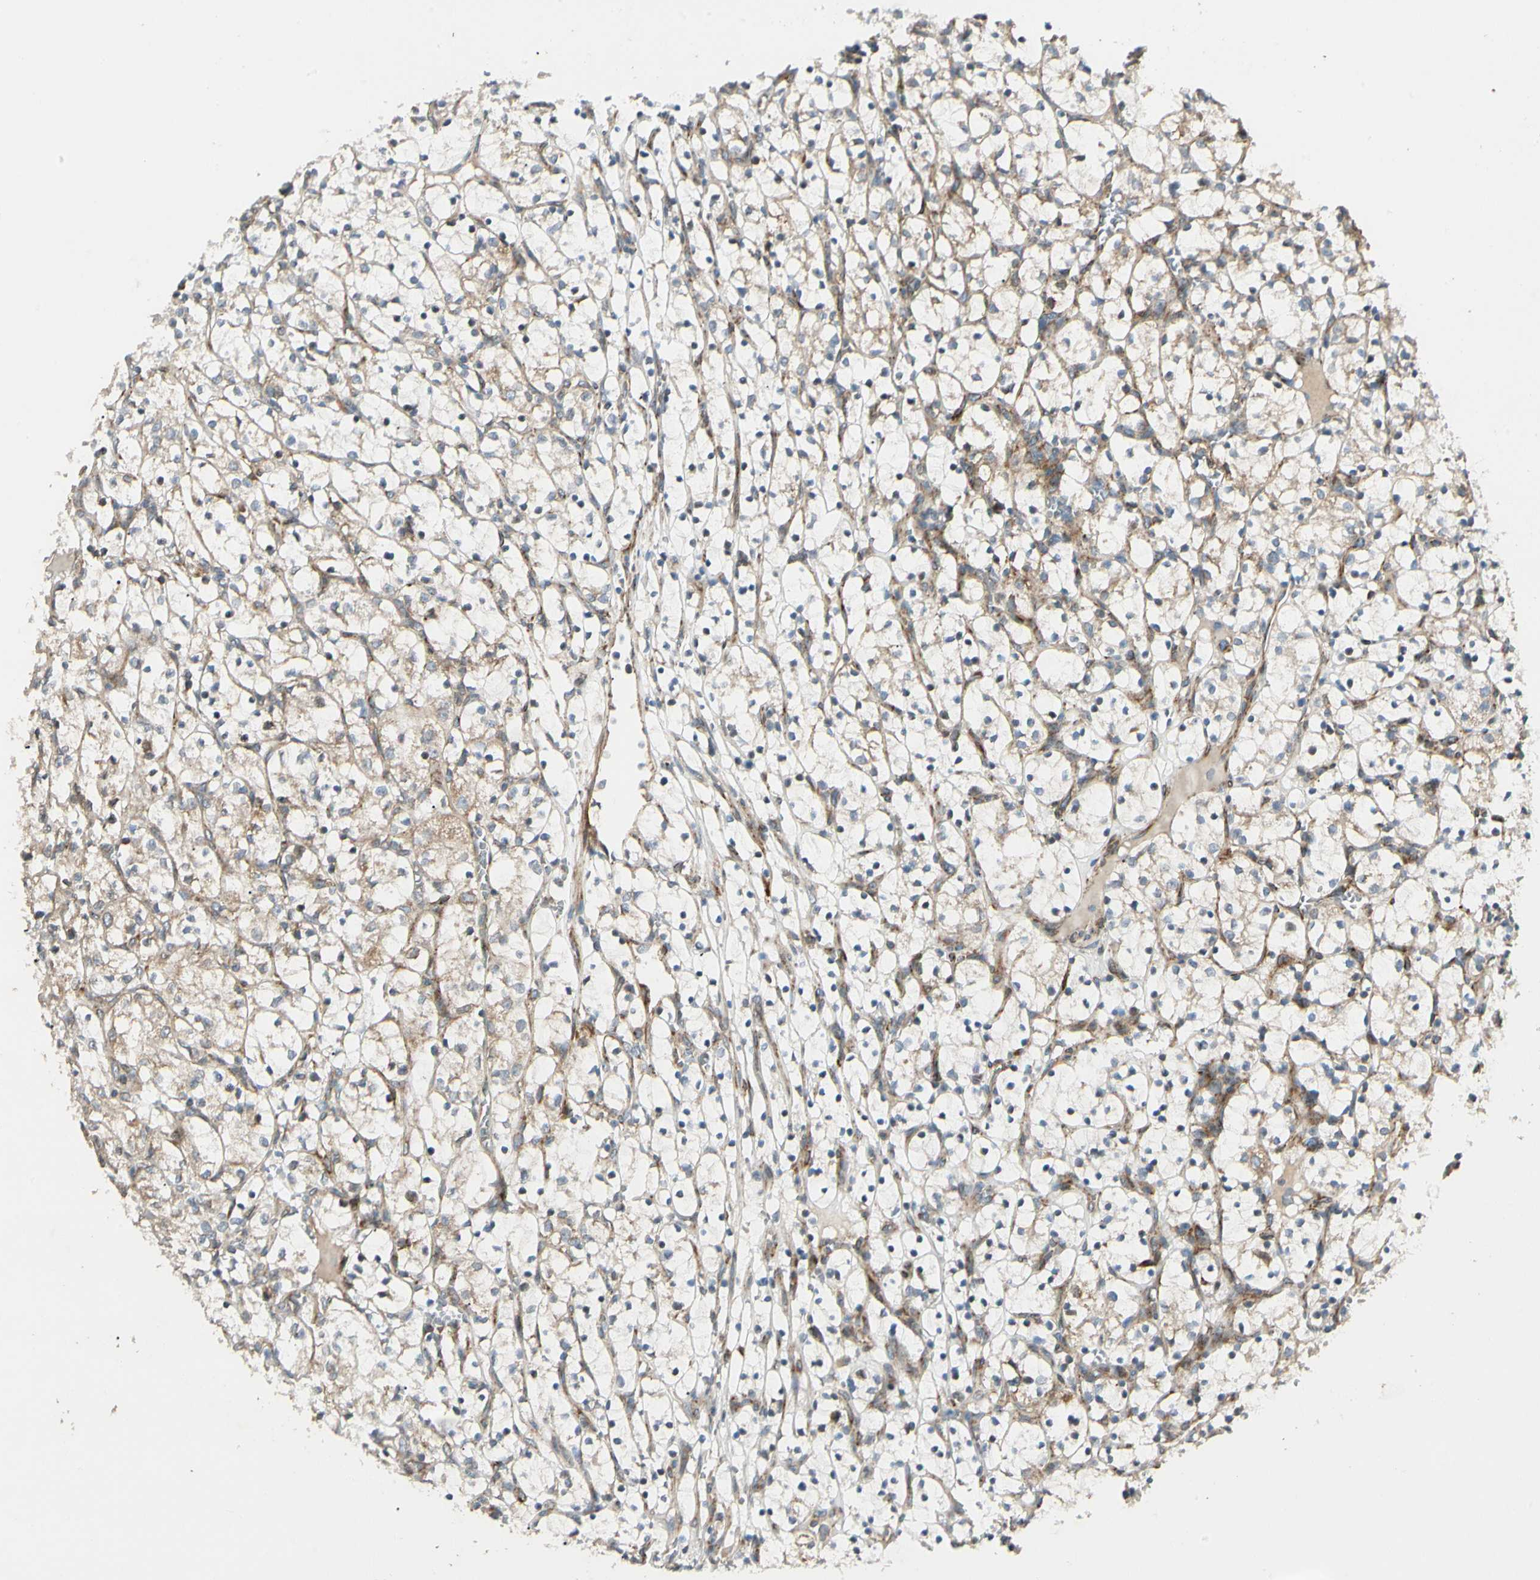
{"staining": {"intensity": "weak", "quantity": ">75%", "location": "cytoplasmic/membranous"}, "tissue": "renal cancer", "cell_type": "Tumor cells", "image_type": "cancer", "snomed": [{"axis": "morphology", "description": "Adenocarcinoma, NOS"}, {"axis": "topography", "description": "Kidney"}], "caption": "IHC of adenocarcinoma (renal) shows low levels of weak cytoplasmic/membranous expression in approximately >75% of tumor cells. The staining was performed using DAB (3,3'-diaminobenzidine) to visualize the protein expression in brown, while the nuclei were stained in blue with hematoxylin (Magnification: 20x).", "gene": "MRPL9", "patient": {"sex": "female", "age": 69}}